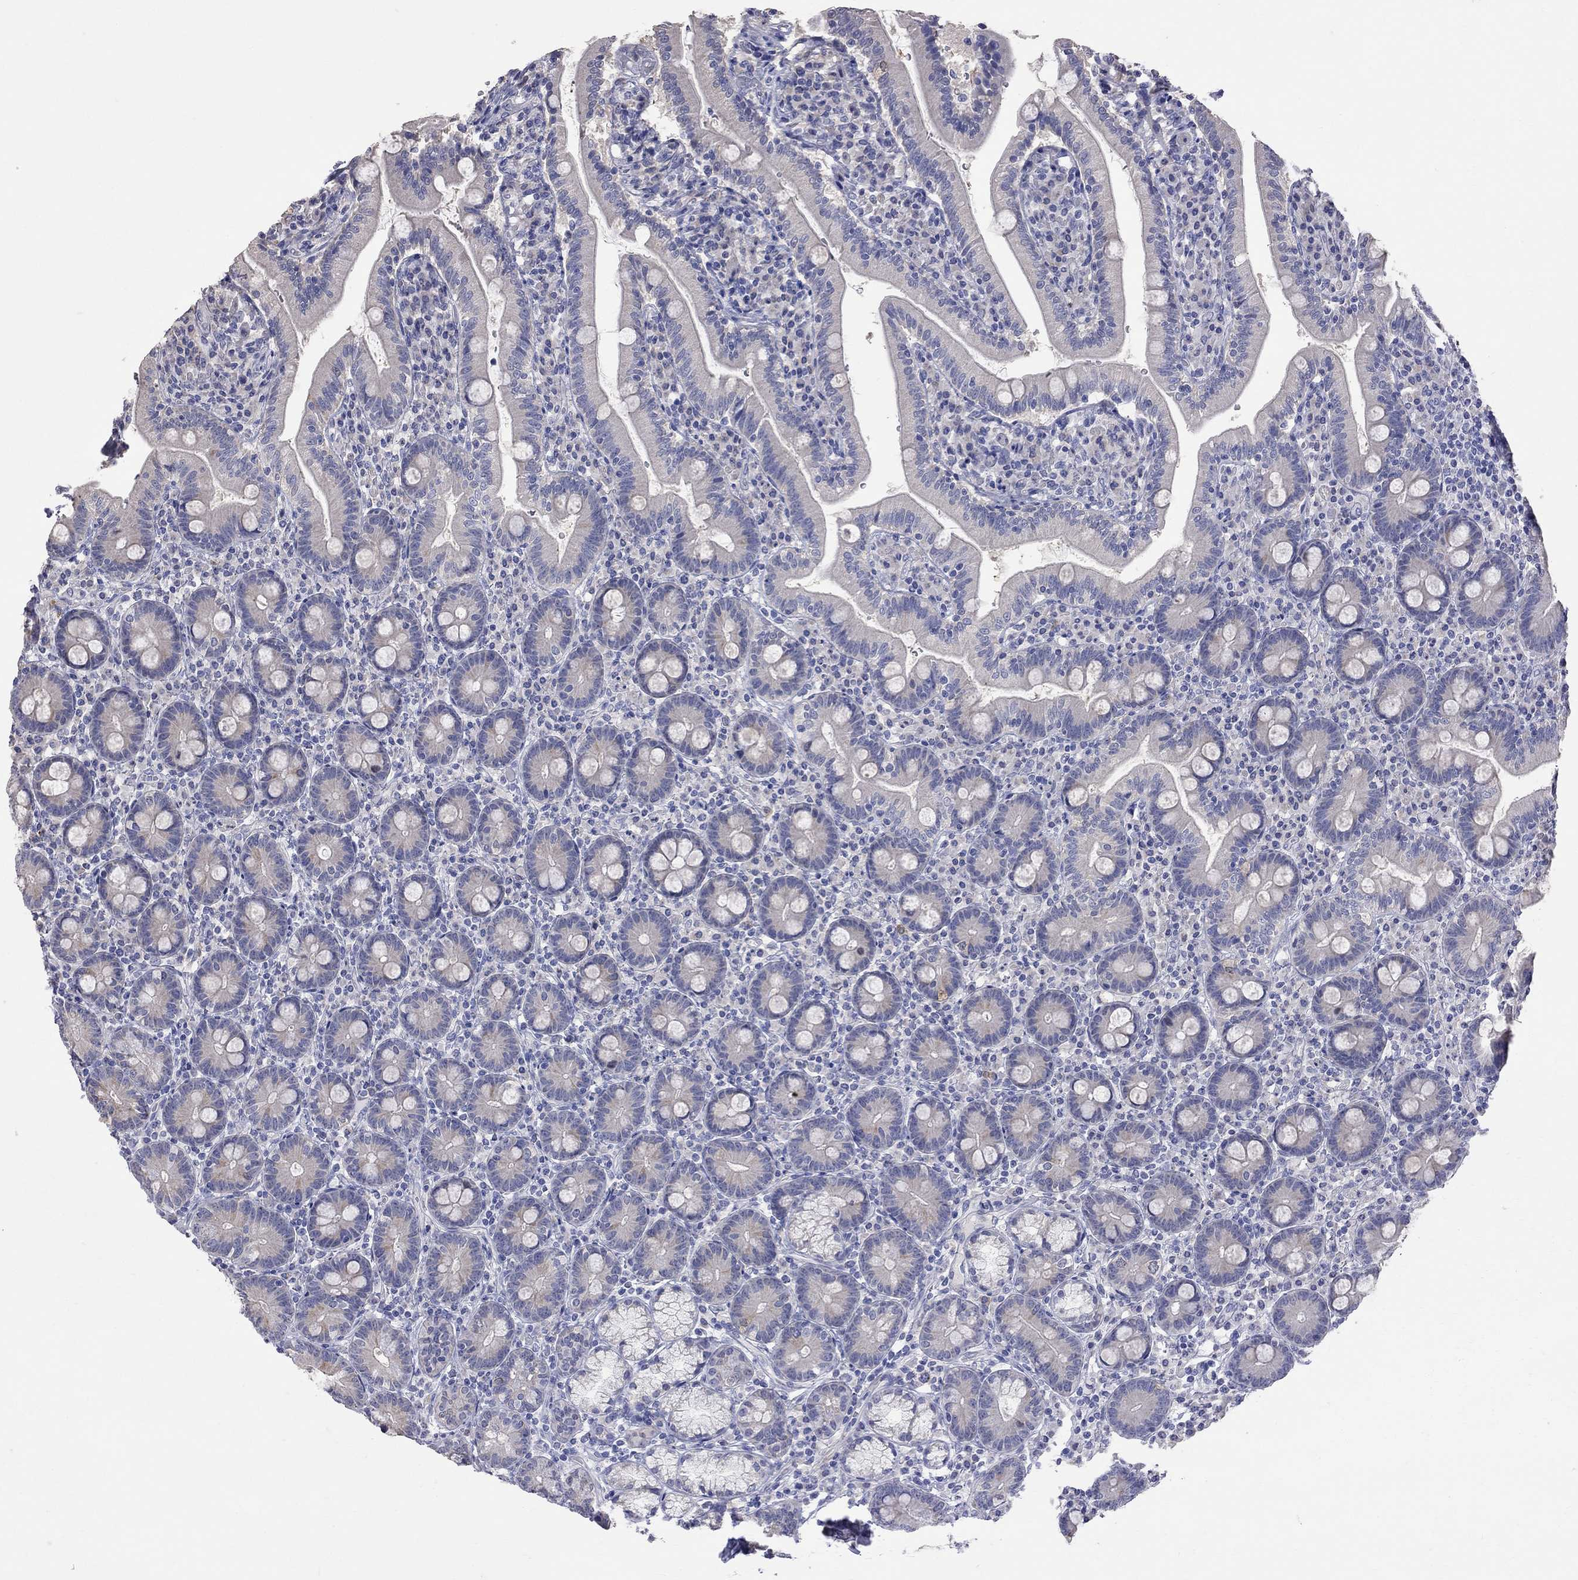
{"staining": {"intensity": "negative", "quantity": "none", "location": "none"}, "tissue": "duodenum", "cell_type": "Glandular cells", "image_type": "normal", "snomed": [{"axis": "morphology", "description": "Normal tissue, NOS"}, {"axis": "topography", "description": "Duodenum"}], "caption": "There is no significant staining in glandular cells of duodenum. The staining was performed using DAB to visualize the protein expression in brown, while the nuclei were stained in blue with hematoxylin (Magnification: 20x).", "gene": "CKAP2", "patient": {"sex": "female", "age": 67}}